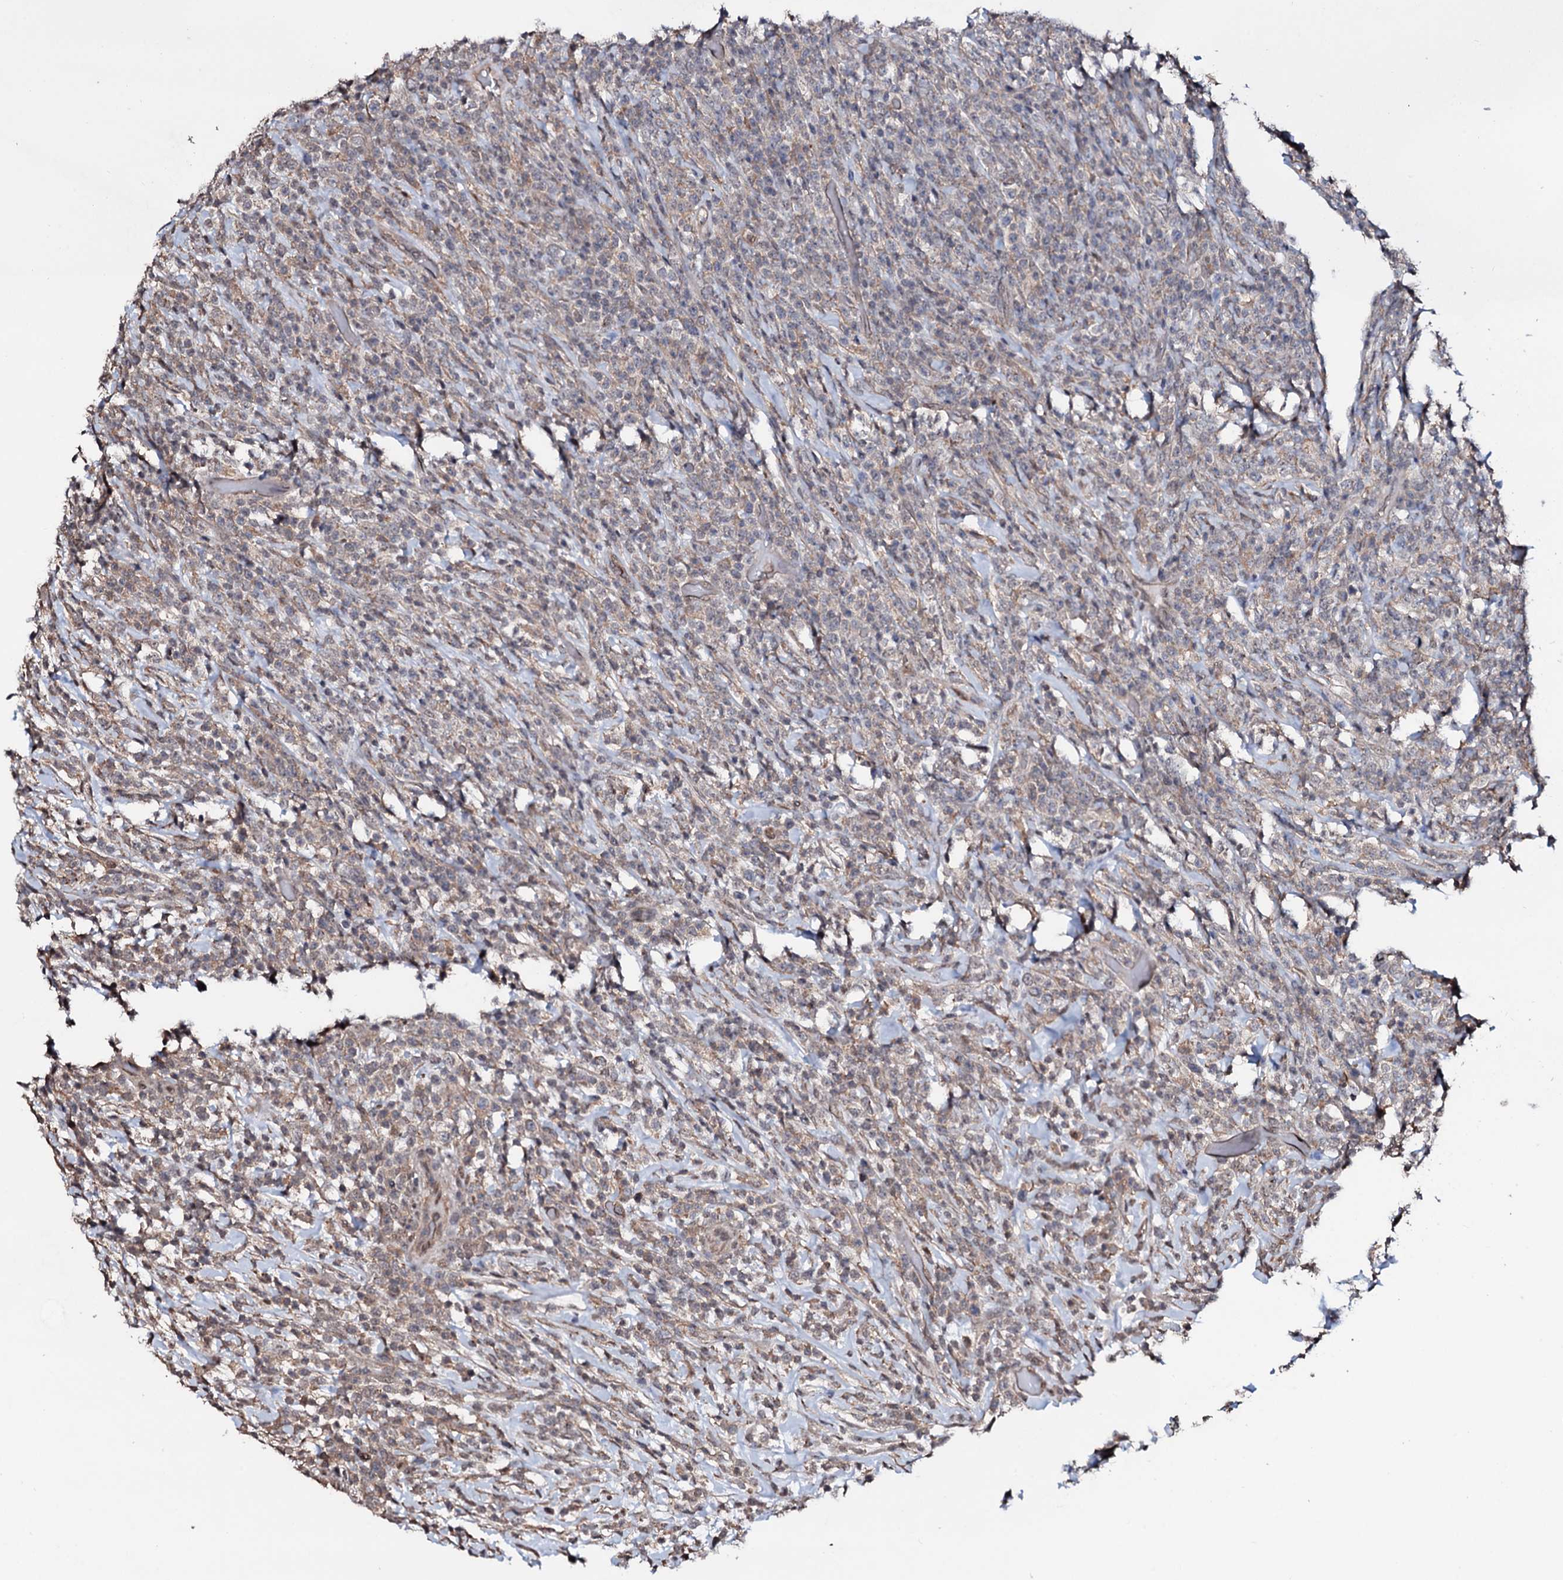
{"staining": {"intensity": "weak", "quantity": "<25%", "location": "cytoplasmic/membranous"}, "tissue": "lymphoma", "cell_type": "Tumor cells", "image_type": "cancer", "snomed": [{"axis": "morphology", "description": "Malignant lymphoma, non-Hodgkin's type, High grade"}, {"axis": "topography", "description": "Colon"}], "caption": "Protein analysis of lymphoma reveals no significant staining in tumor cells.", "gene": "COG6", "patient": {"sex": "female", "age": 53}}